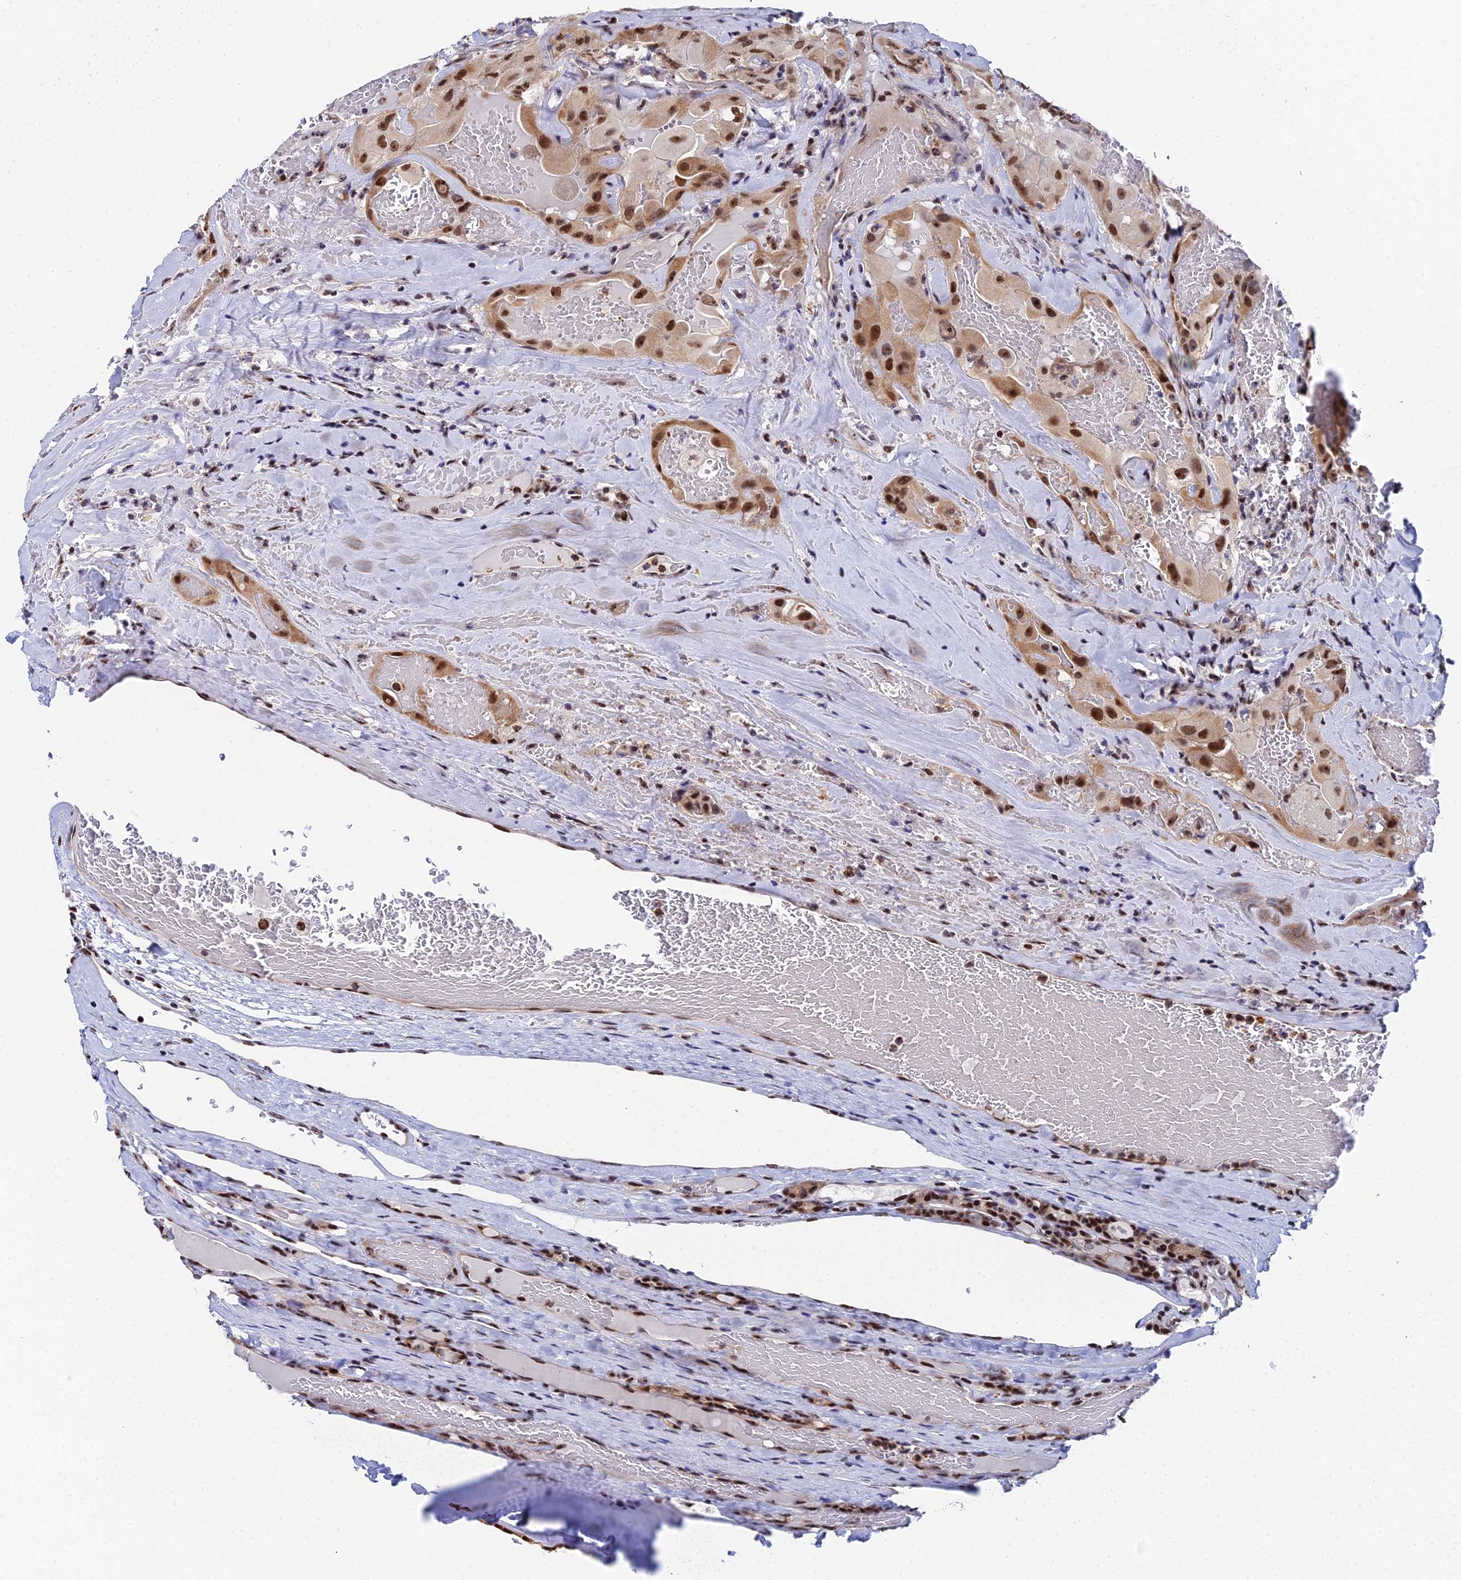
{"staining": {"intensity": "strong", "quantity": ">75%", "location": "cytoplasmic/membranous,nuclear"}, "tissue": "thyroid cancer", "cell_type": "Tumor cells", "image_type": "cancer", "snomed": [{"axis": "morphology", "description": "Papillary adenocarcinoma, NOS"}, {"axis": "topography", "description": "Thyroid gland"}], "caption": "Thyroid cancer was stained to show a protein in brown. There is high levels of strong cytoplasmic/membranous and nuclear positivity in about >75% of tumor cells.", "gene": "TIFA", "patient": {"sex": "female", "age": 72}}